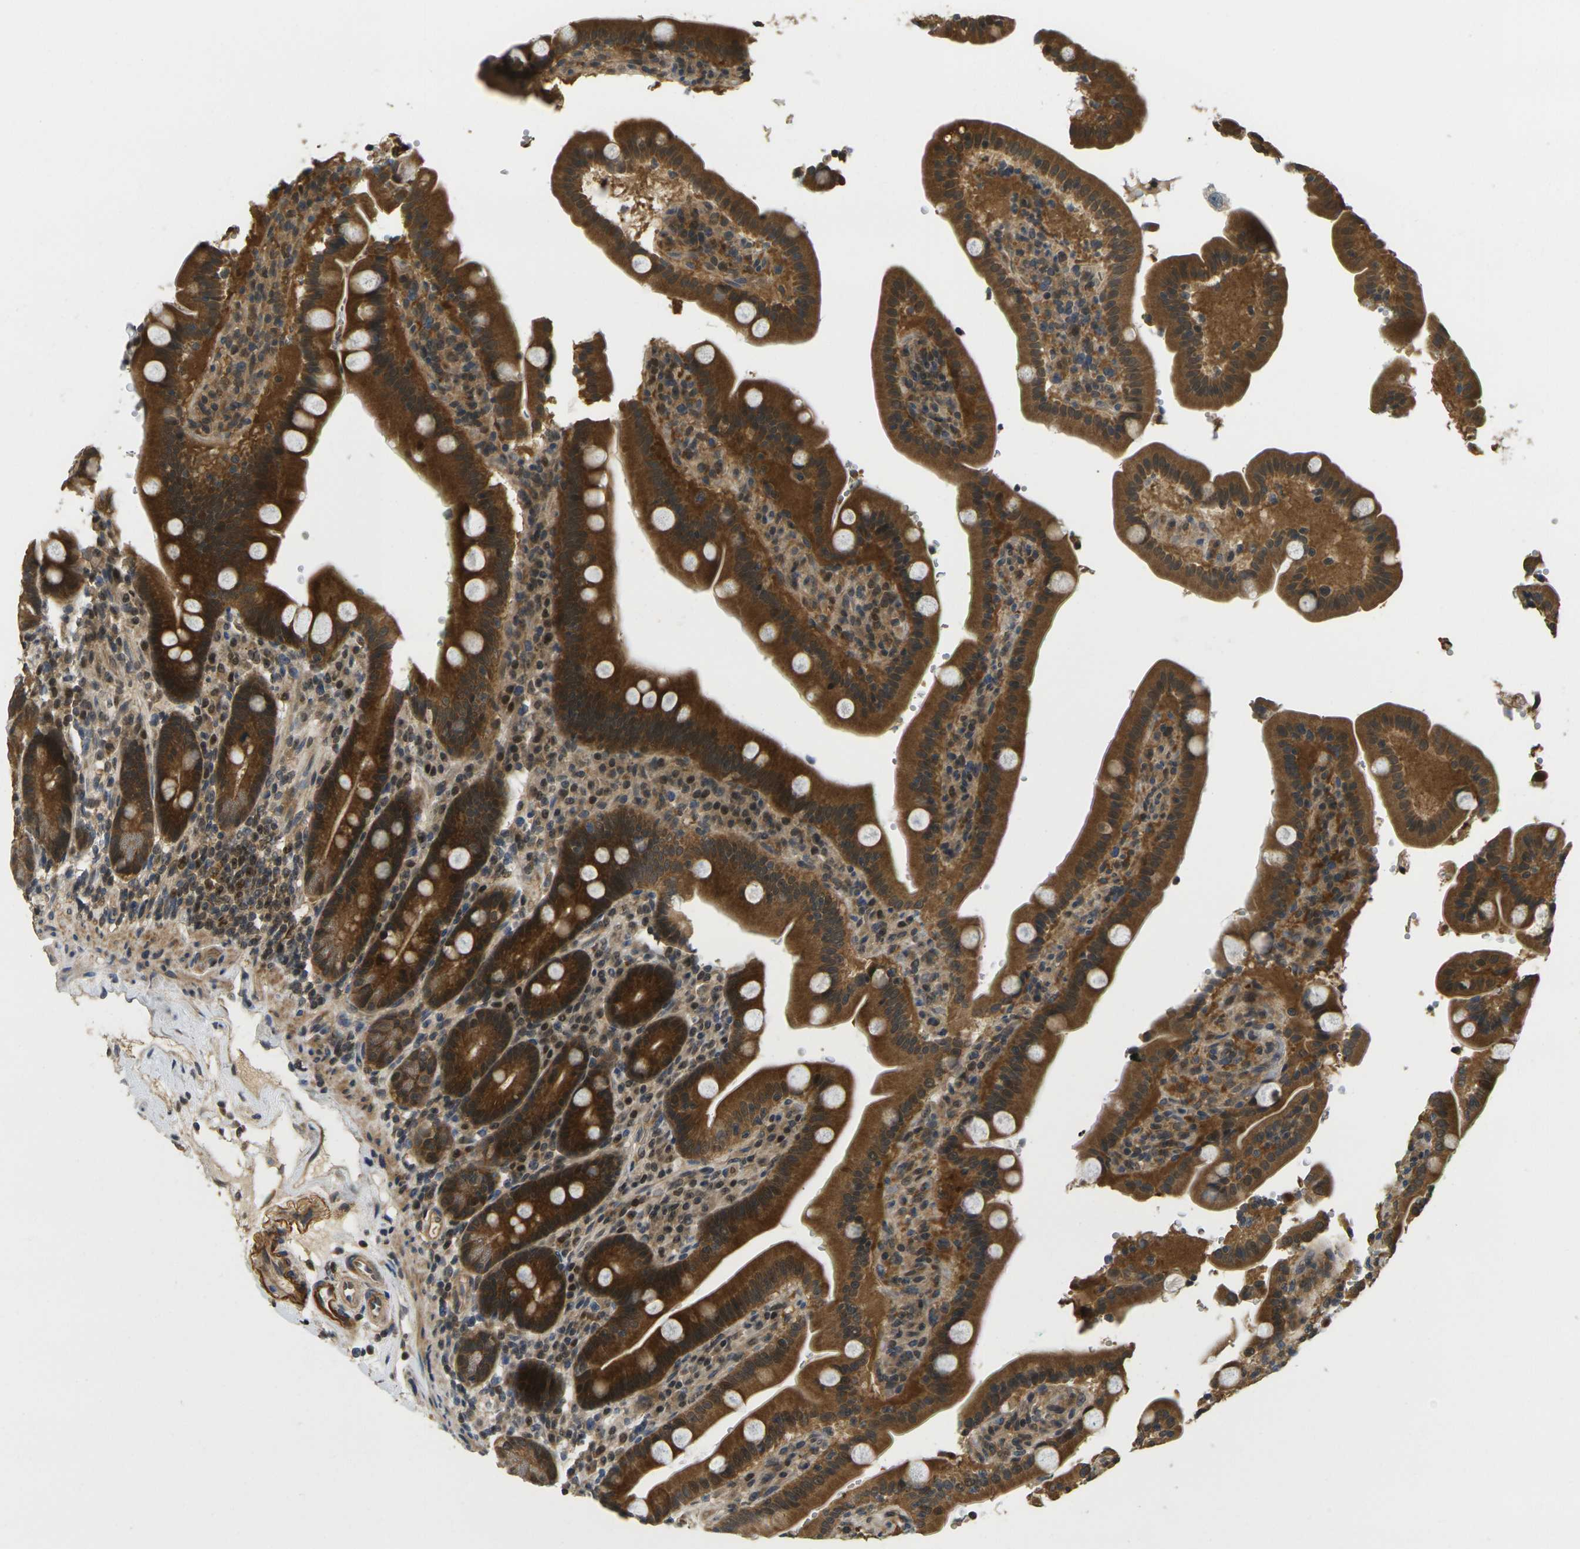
{"staining": {"intensity": "strong", "quantity": ">75%", "location": "cytoplasmic/membranous,nuclear"}, "tissue": "duodenum", "cell_type": "Glandular cells", "image_type": "normal", "snomed": [{"axis": "morphology", "description": "Normal tissue, NOS"}, {"axis": "topography", "description": "Small intestine, NOS"}], "caption": "This is a micrograph of immunohistochemistry (IHC) staining of unremarkable duodenum, which shows strong positivity in the cytoplasmic/membranous,nuclear of glandular cells.", "gene": "KLHL8", "patient": {"sex": "female", "age": 71}}